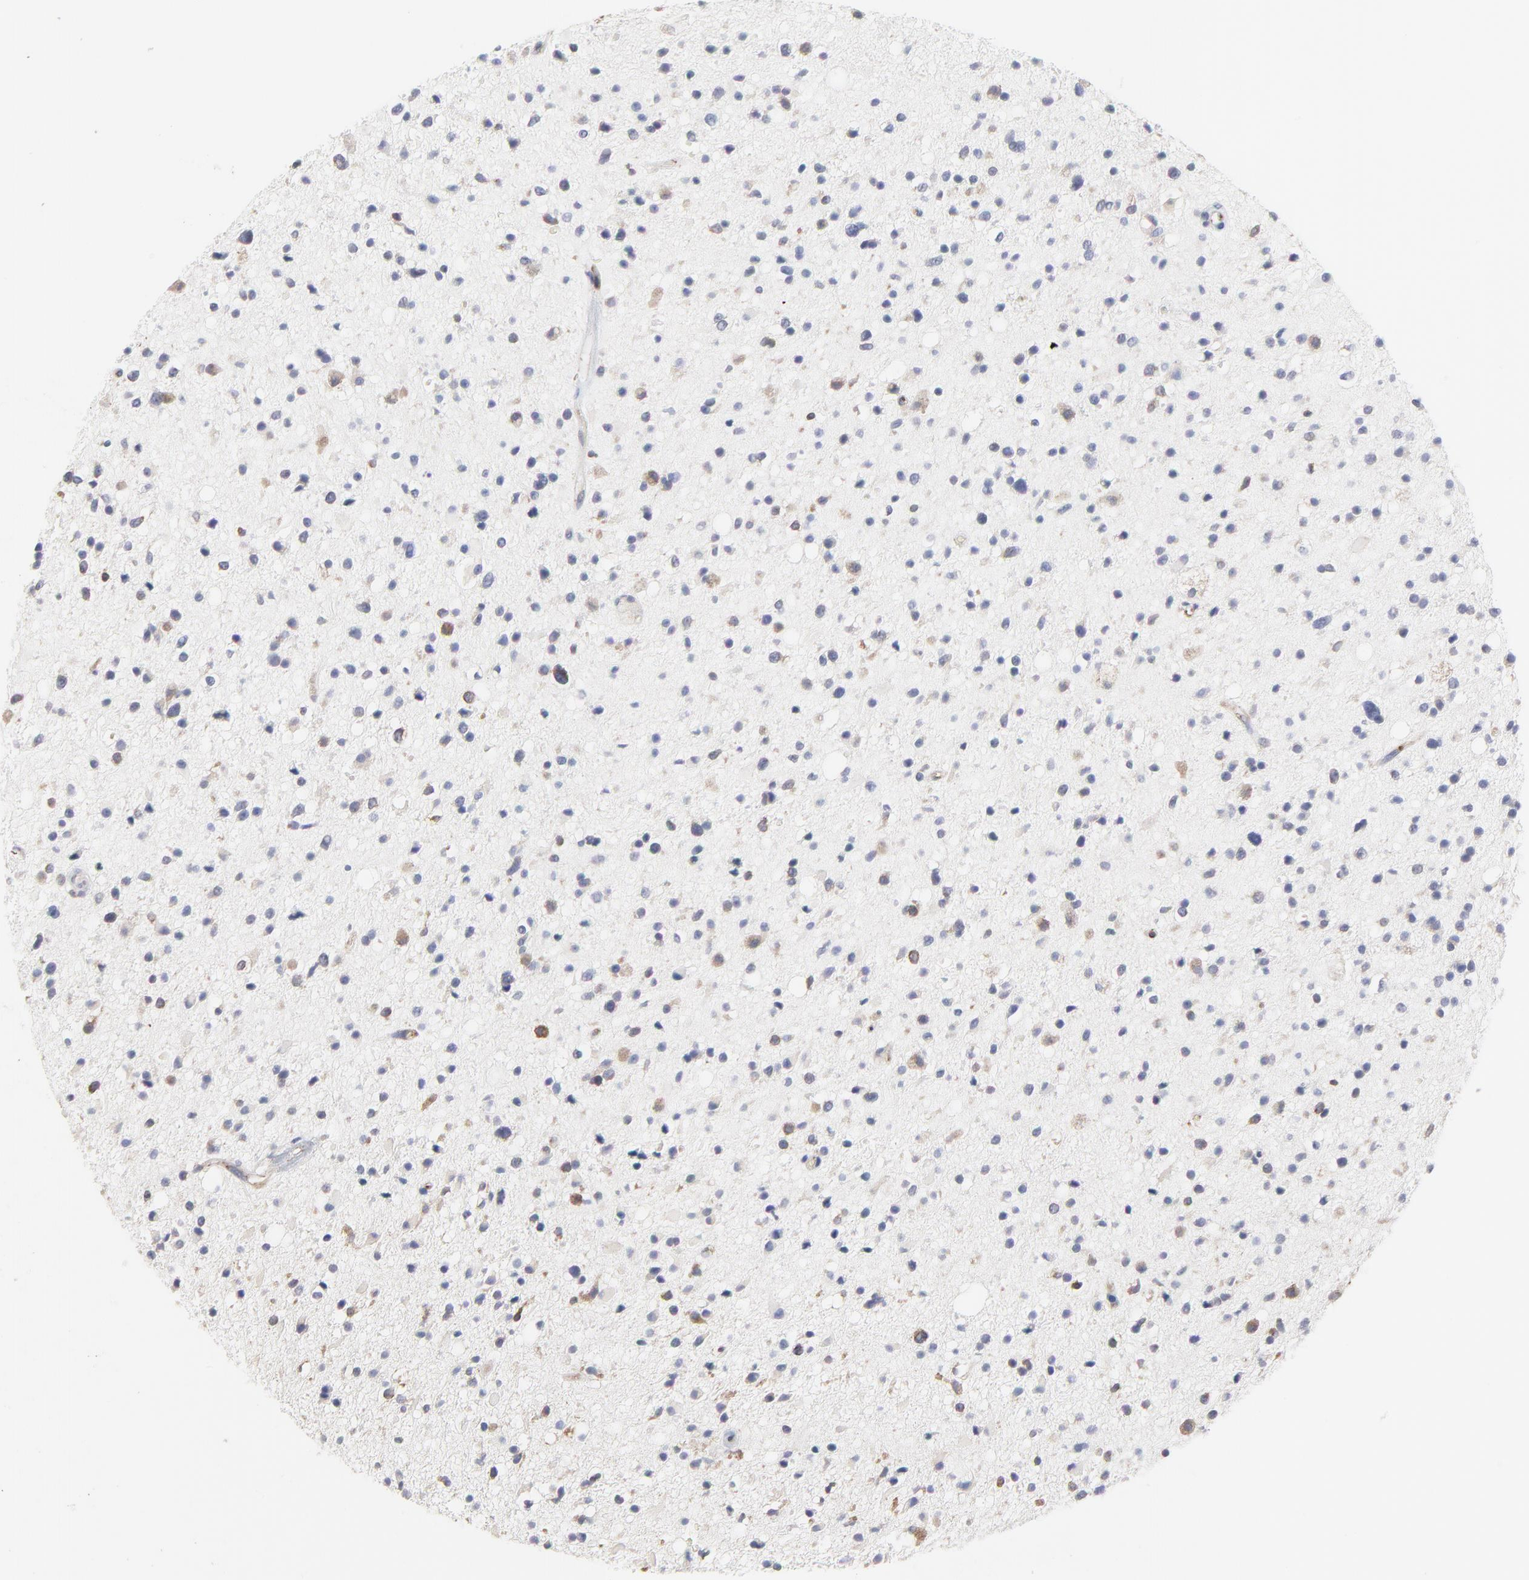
{"staining": {"intensity": "moderate", "quantity": "<25%", "location": "cytoplasmic/membranous"}, "tissue": "glioma", "cell_type": "Tumor cells", "image_type": "cancer", "snomed": [{"axis": "morphology", "description": "Glioma, malignant, High grade"}, {"axis": "topography", "description": "Brain"}], "caption": "Immunohistochemistry of glioma displays low levels of moderate cytoplasmic/membranous staining in approximately <25% of tumor cells. The protein of interest is shown in brown color, while the nuclei are stained blue.", "gene": "TRIM22", "patient": {"sex": "male", "age": 33}}